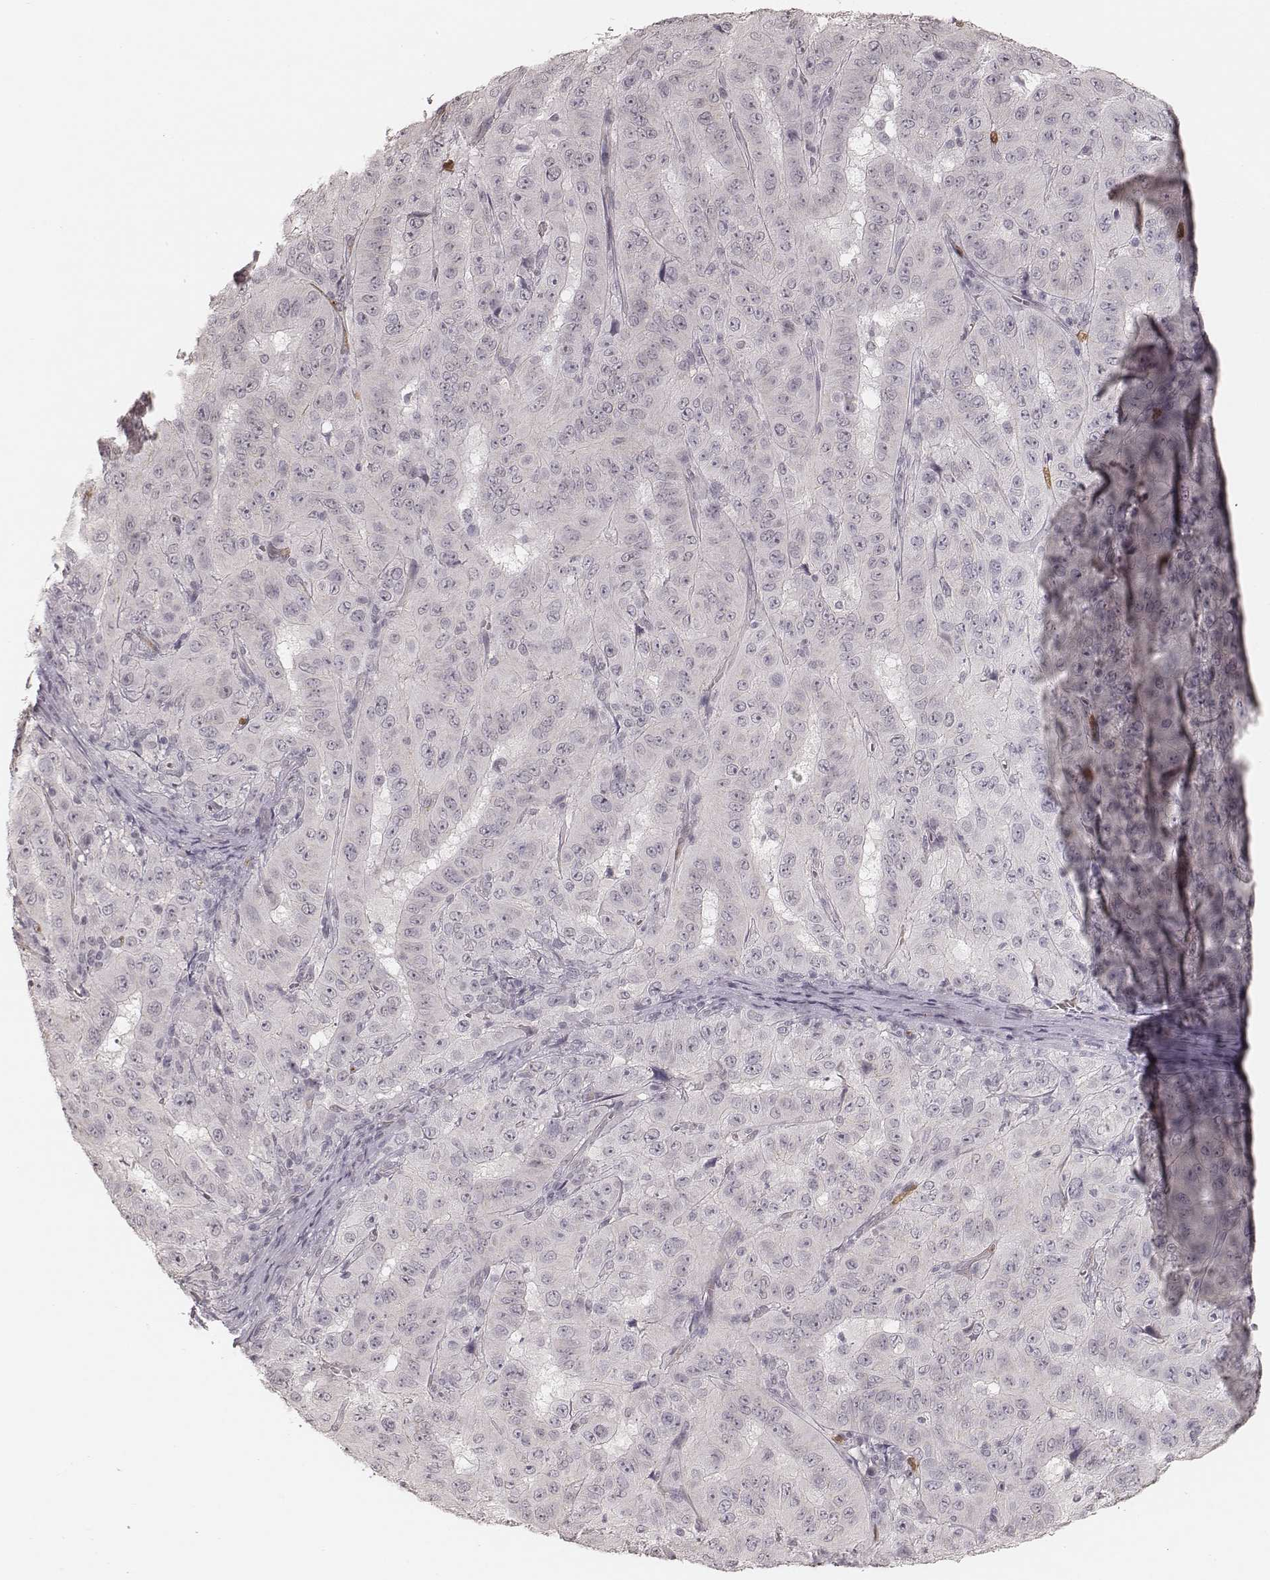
{"staining": {"intensity": "negative", "quantity": "none", "location": "none"}, "tissue": "pancreatic cancer", "cell_type": "Tumor cells", "image_type": "cancer", "snomed": [{"axis": "morphology", "description": "Adenocarcinoma, NOS"}, {"axis": "topography", "description": "Pancreas"}], "caption": "High power microscopy image of an immunohistochemistry micrograph of pancreatic adenocarcinoma, revealing no significant staining in tumor cells.", "gene": "KITLG", "patient": {"sex": "male", "age": 63}}